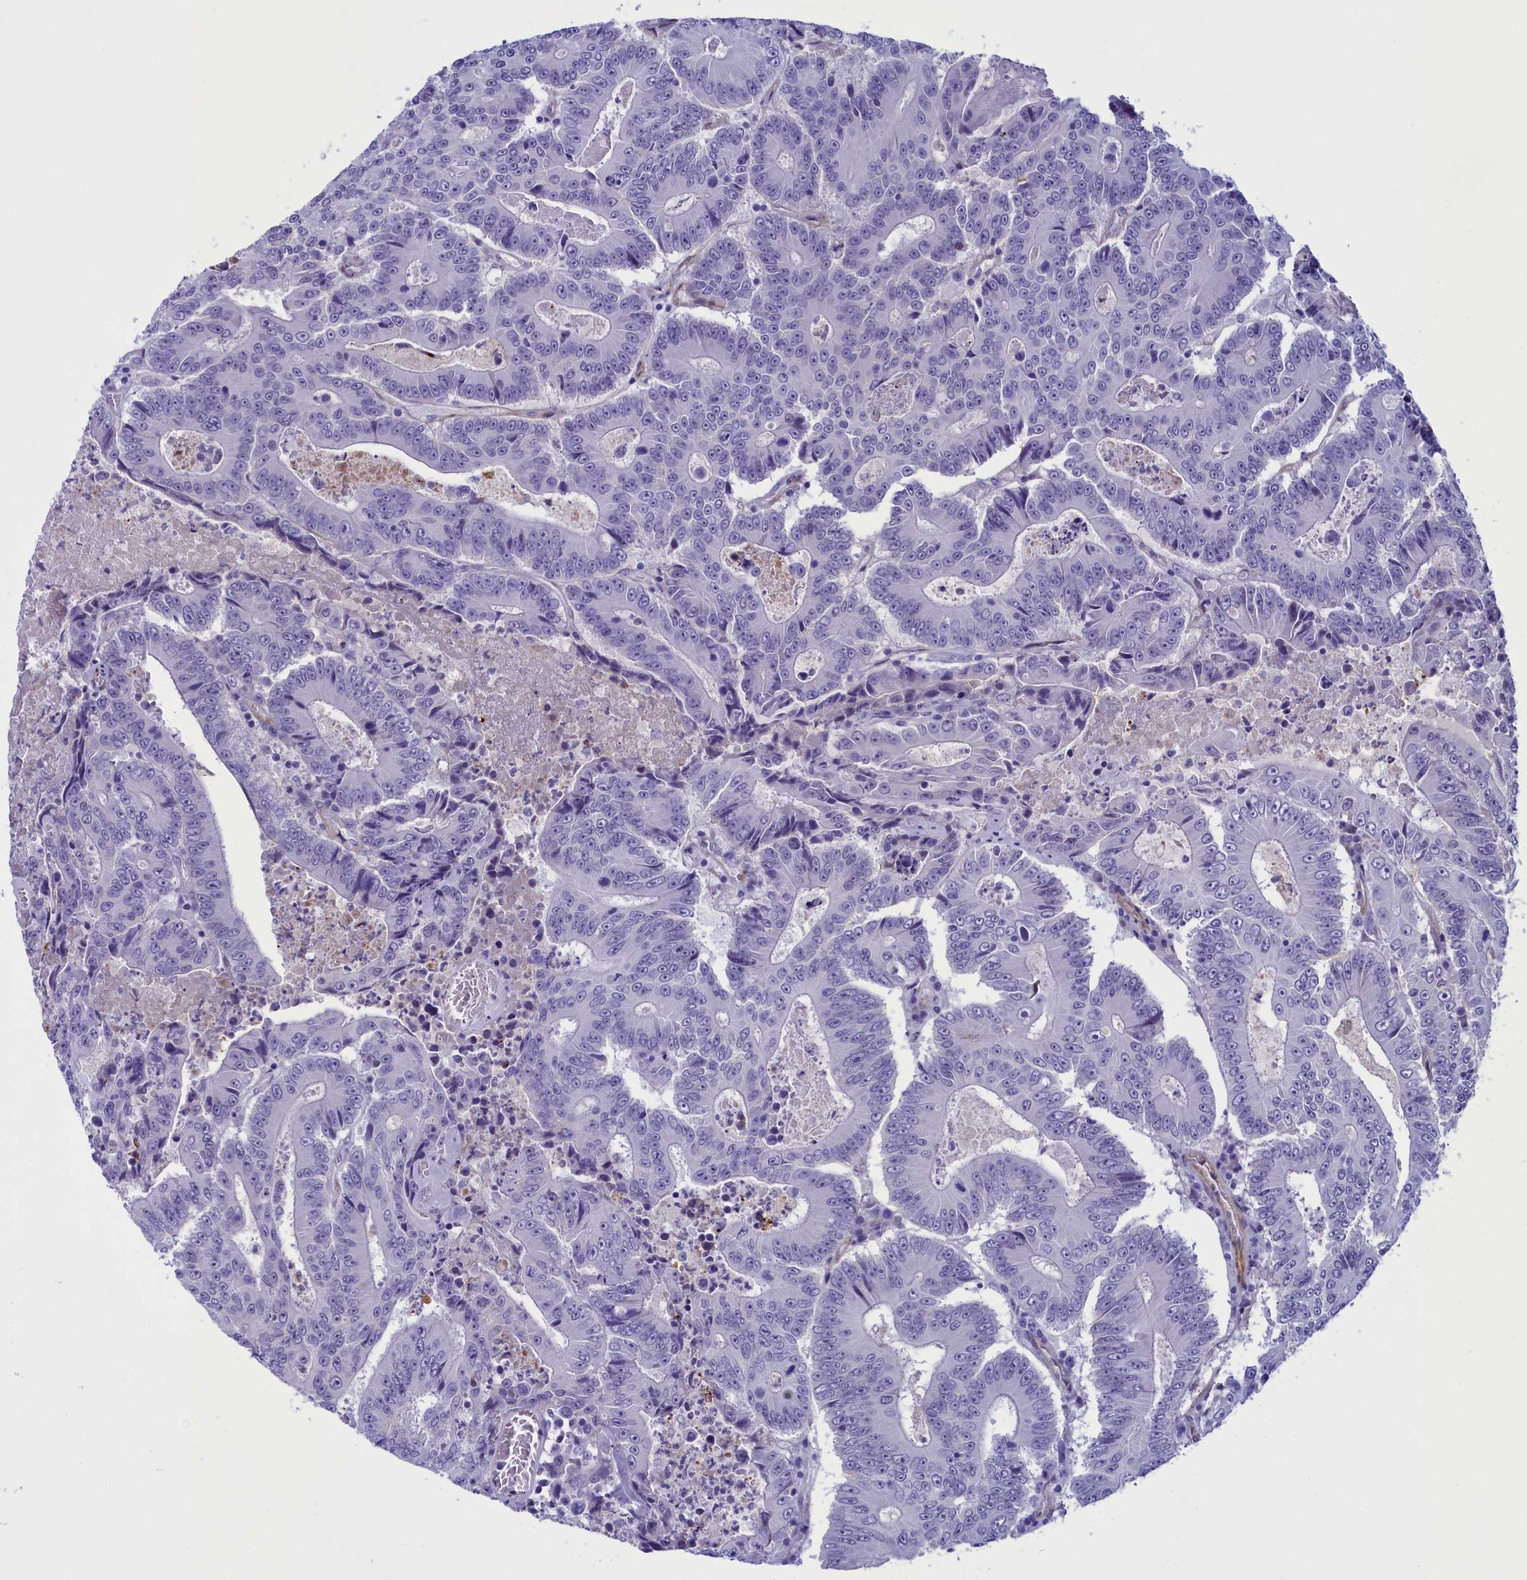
{"staining": {"intensity": "negative", "quantity": "none", "location": "none"}, "tissue": "colorectal cancer", "cell_type": "Tumor cells", "image_type": "cancer", "snomed": [{"axis": "morphology", "description": "Adenocarcinoma, NOS"}, {"axis": "topography", "description": "Colon"}], "caption": "An immunohistochemistry image of colorectal cancer (adenocarcinoma) is shown. There is no staining in tumor cells of colorectal cancer (adenocarcinoma). (Immunohistochemistry (ihc), brightfield microscopy, high magnification).", "gene": "LOXL1", "patient": {"sex": "male", "age": 83}}